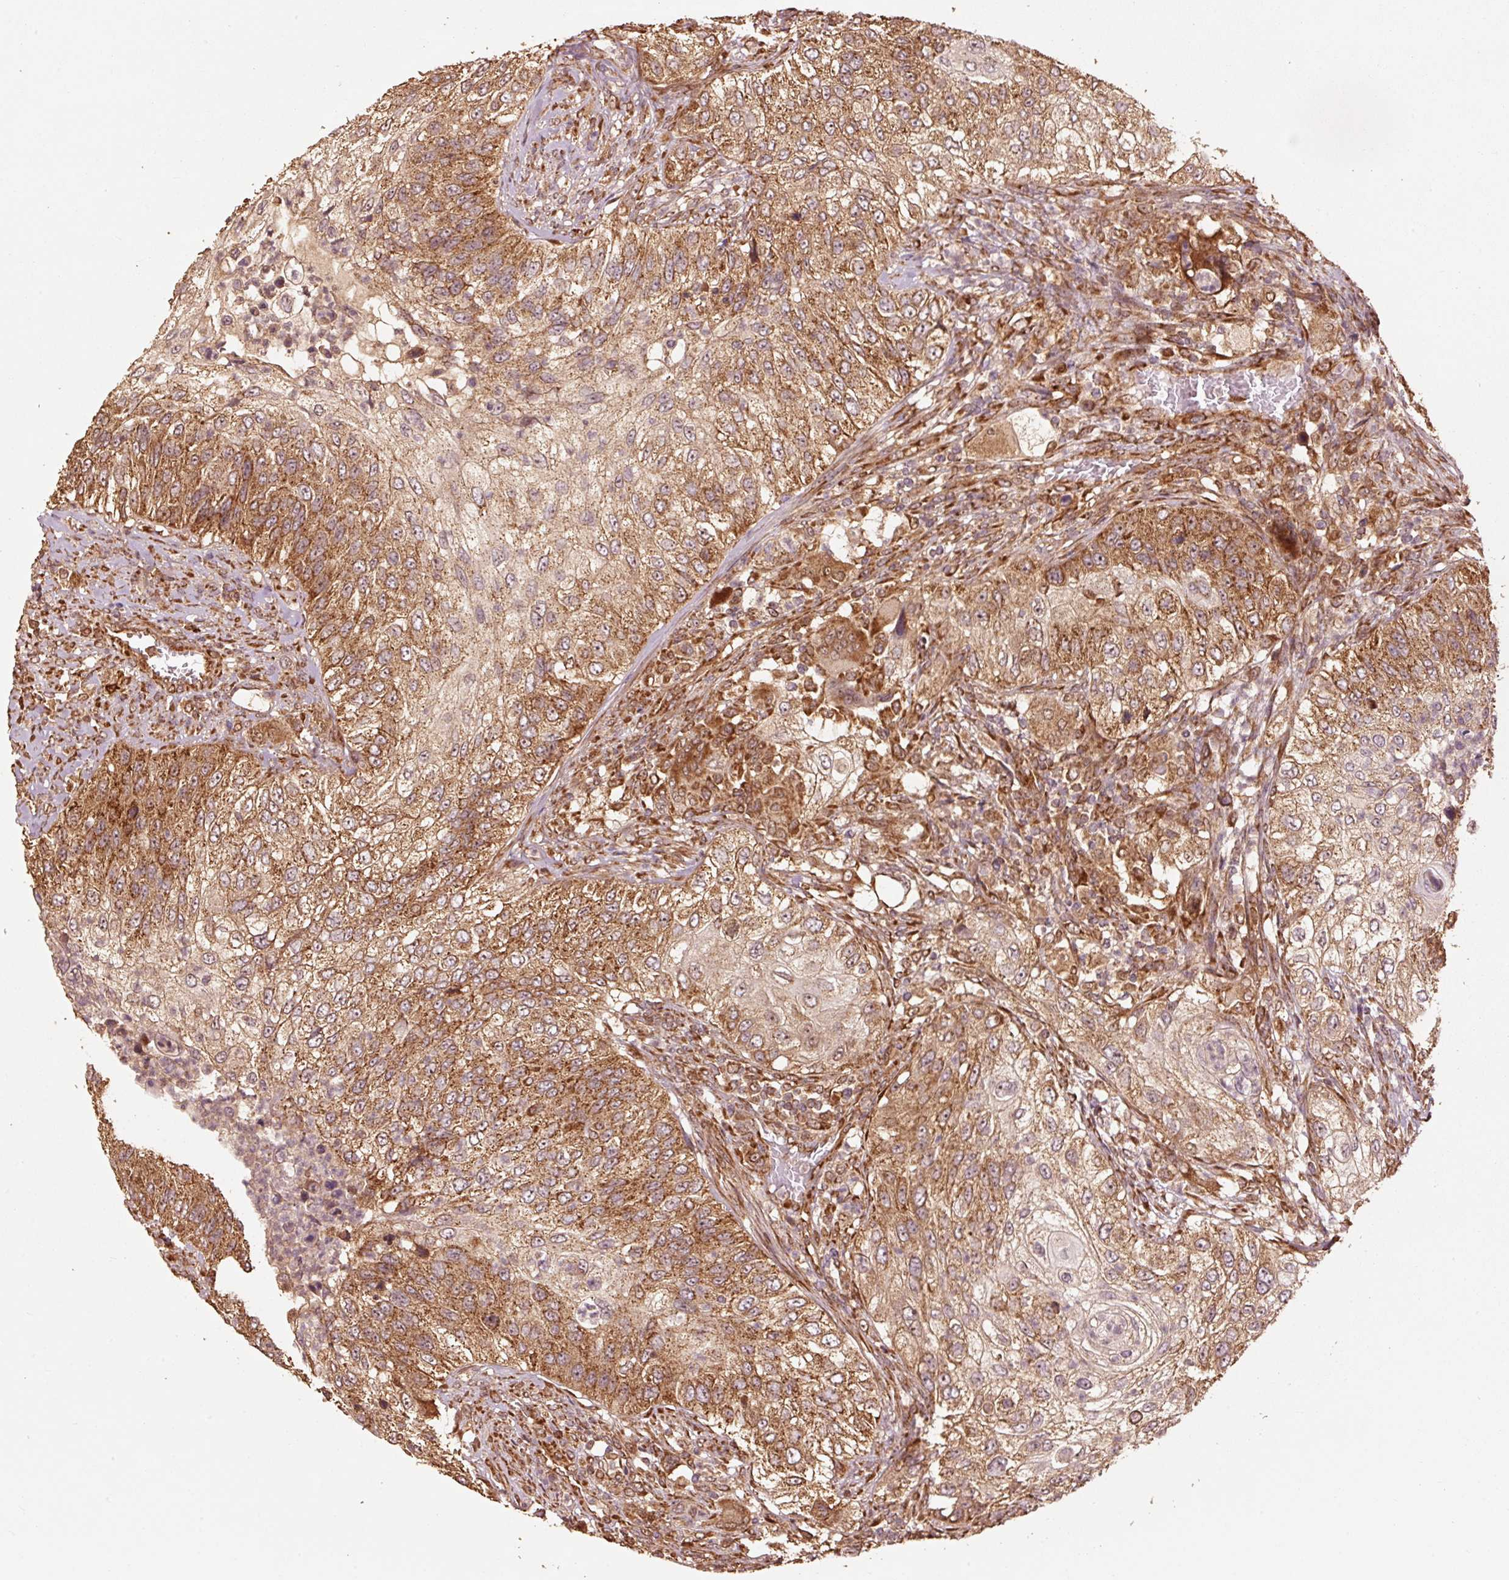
{"staining": {"intensity": "strong", "quantity": "25%-75%", "location": "cytoplasmic/membranous"}, "tissue": "urothelial cancer", "cell_type": "Tumor cells", "image_type": "cancer", "snomed": [{"axis": "morphology", "description": "Urothelial carcinoma, High grade"}, {"axis": "topography", "description": "Urinary bladder"}], "caption": "An image of high-grade urothelial carcinoma stained for a protein exhibits strong cytoplasmic/membranous brown staining in tumor cells. (IHC, brightfield microscopy, high magnification).", "gene": "MRPL16", "patient": {"sex": "female", "age": 60}}